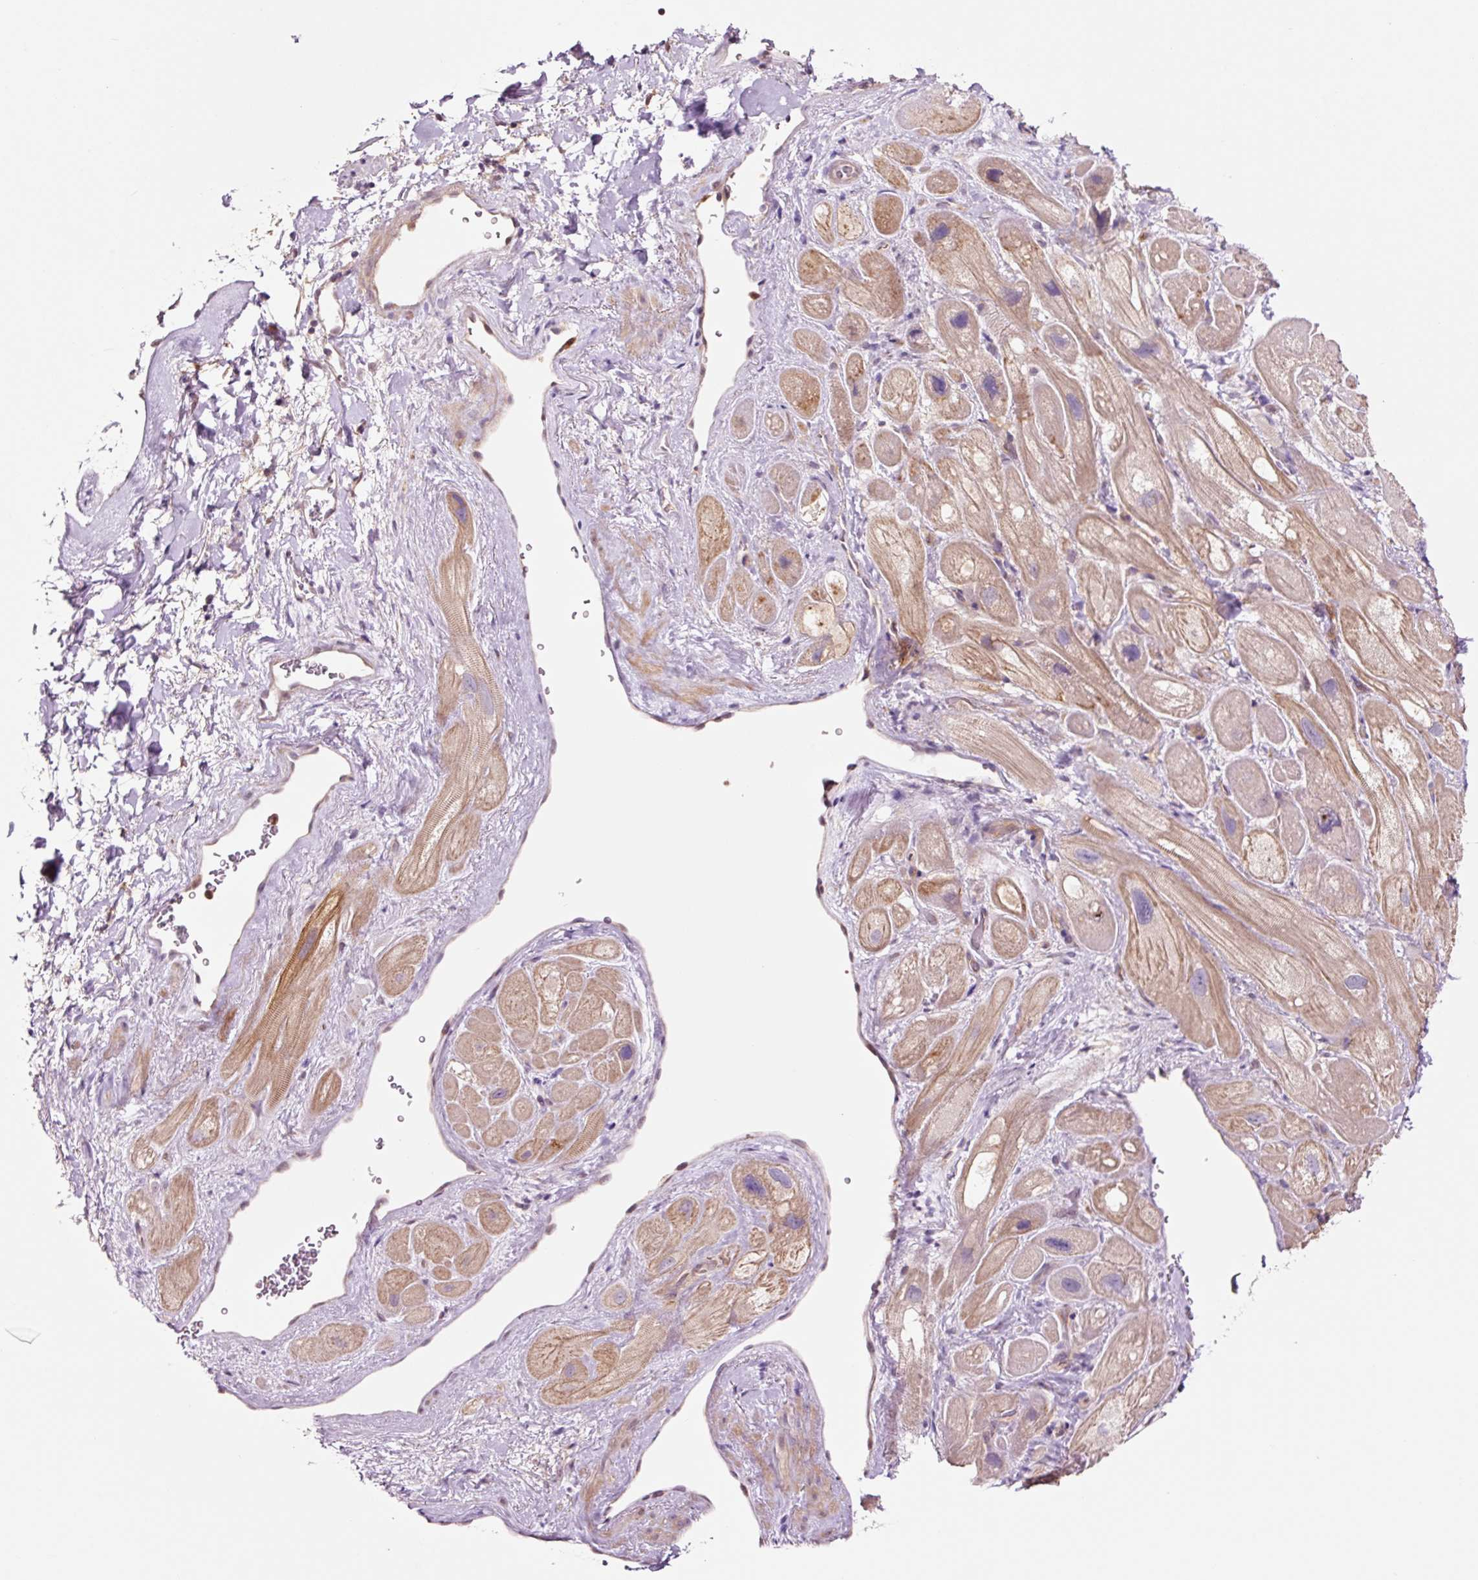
{"staining": {"intensity": "moderate", "quantity": ">75%", "location": "cytoplasmic/membranous"}, "tissue": "heart muscle", "cell_type": "Cardiomyocytes", "image_type": "normal", "snomed": [{"axis": "morphology", "description": "Normal tissue, NOS"}, {"axis": "topography", "description": "Heart"}], "caption": "Approximately >75% of cardiomyocytes in benign heart muscle demonstrate moderate cytoplasmic/membranous protein expression as visualized by brown immunohistochemical staining.", "gene": "FBXL14", "patient": {"sex": "male", "age": 49}}